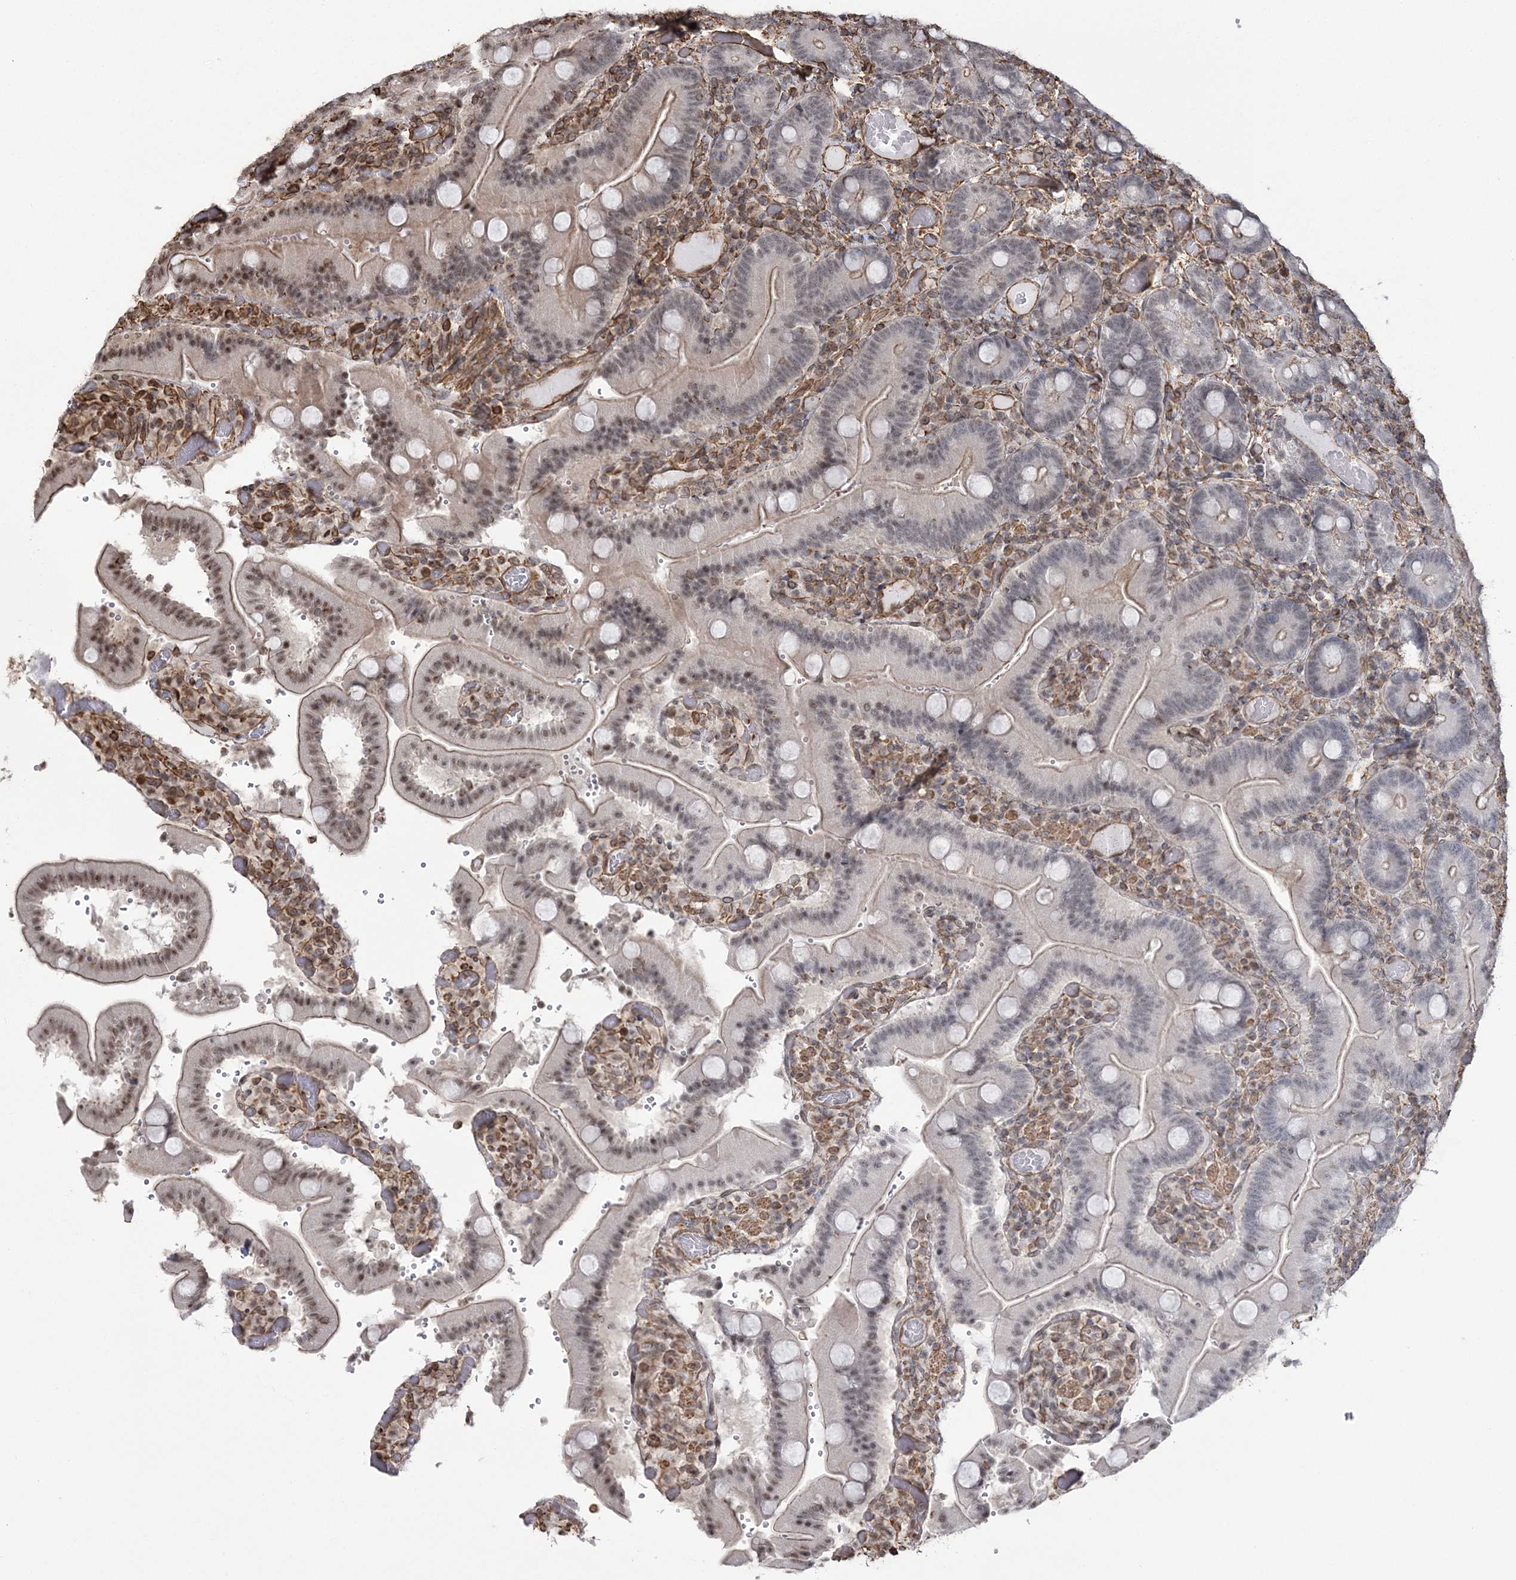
{"staining": {"intensity": "weak", "quantity": "25%-75%", "location": "nuclear"}, "tissue": "duodenum", "cell_type": "Glandular cells", "image_type": "normal", "snomed": [{"axis": "morphology", "description": "Normal tissue, NOS"}, {"axis": "topography", "description": "Duodenum"}], "caption": "The micrograph shows immunohistochemical staining of normal duodenum. There is weak nuclear positivity is seen in about 25%-75% of glandular cells. (brown staining indicates protein expression, while blue staining denotes nuclei).", "gene": "ATP11B", "patient": {"sex": "female", "age": 62}}